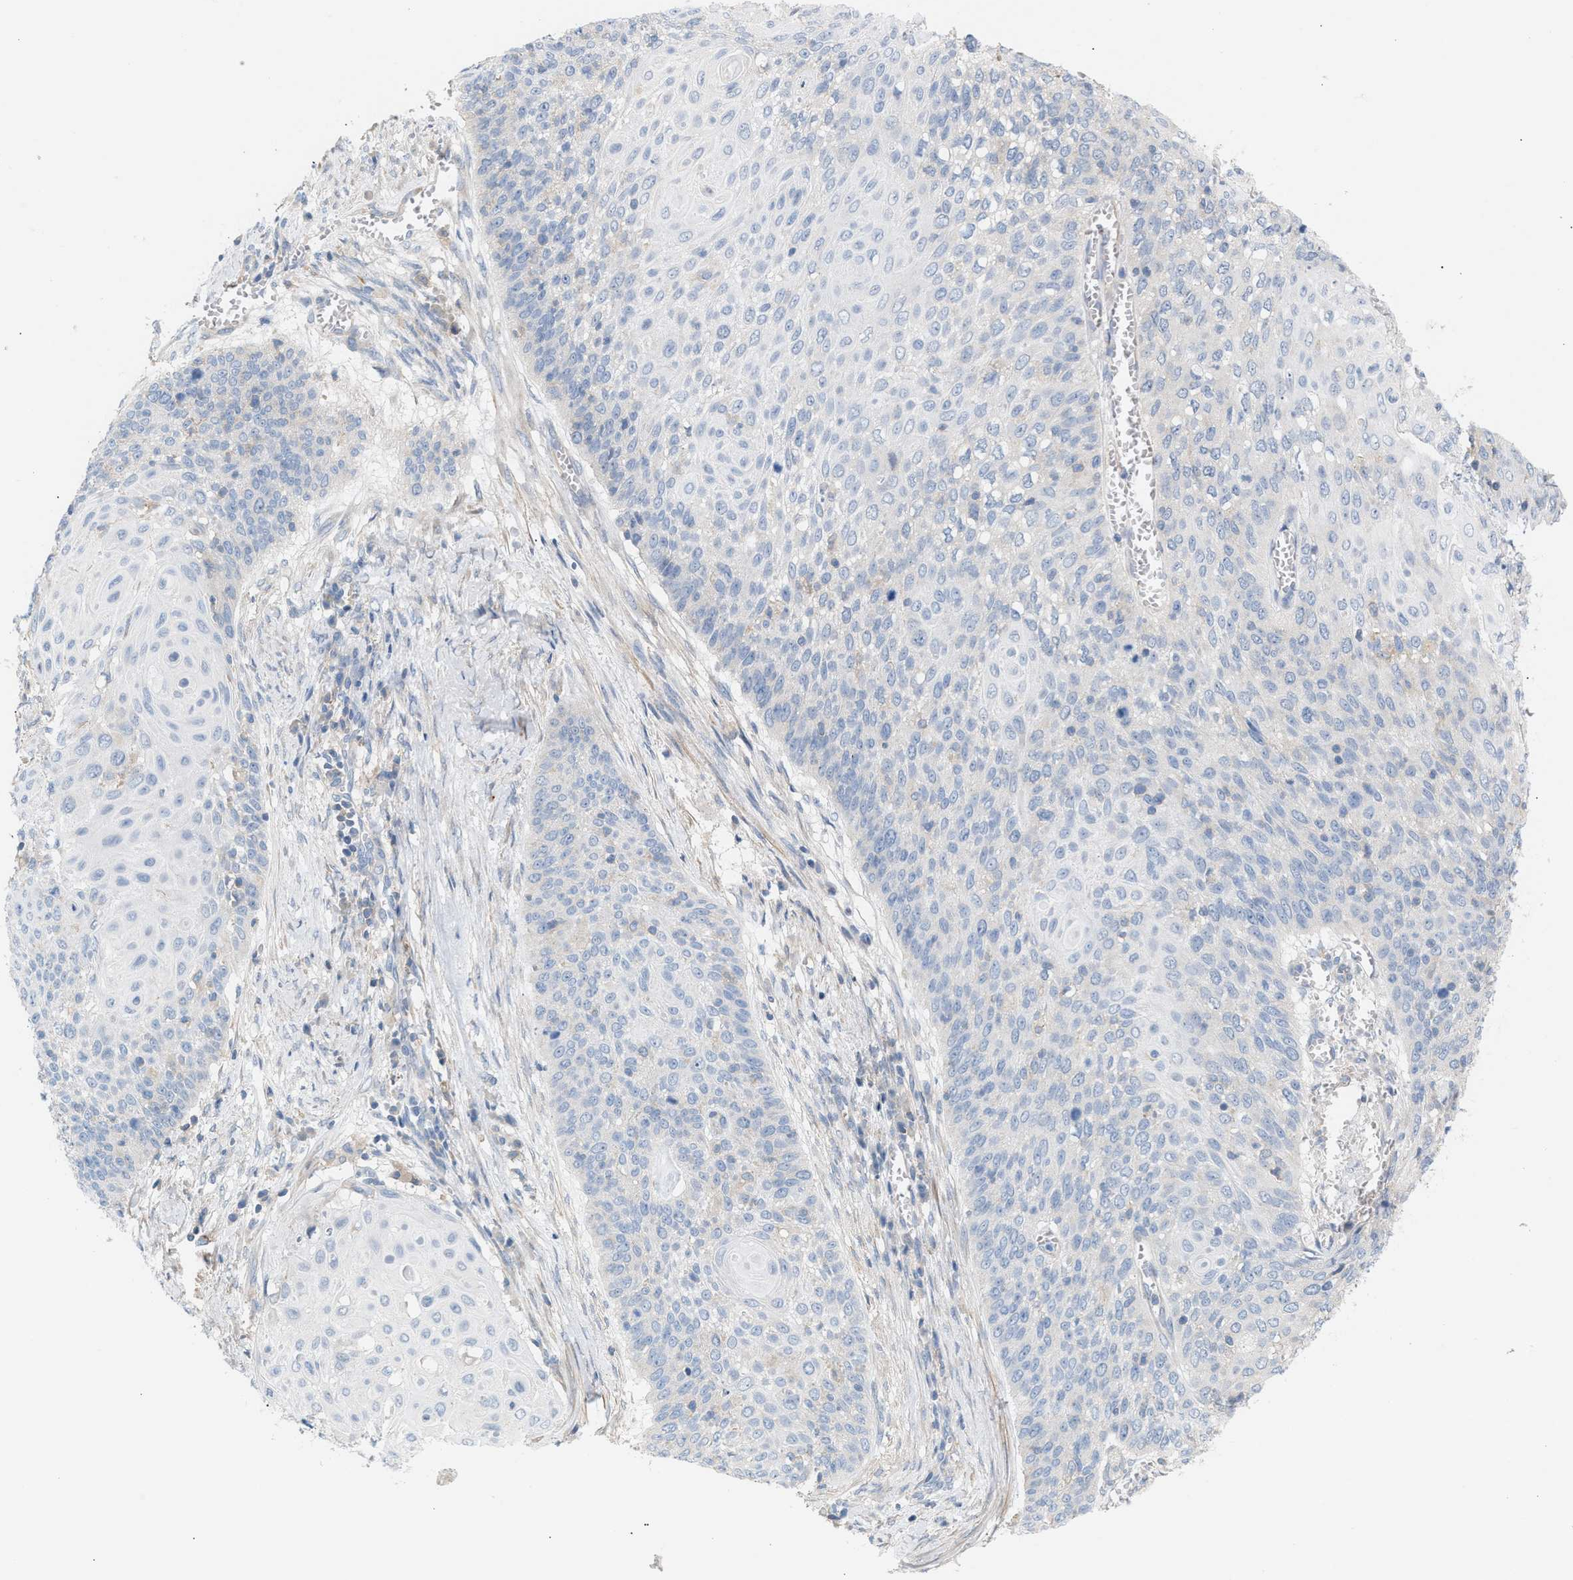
{"staining": {"intensity": "negative", "quantity": "none", "location": "none"}, "tissue": "cervical cancer", "cell_type": "Tumor cells", "image_type": "cancer", "snomed": [{"axis": "morphology", "description": "Squamous cell carcinoma, NOS"}, {"axis": "topography", "description": "Cervix"}], "caption": "Immunohistochemistry (IHC) of human cervical squamous cell carcinoma shows no positivity in tumor cells. (Immunohistochemistry (IHC), brightfield microscopy, high magnification).", "gene": "LRCH1", "patient": {"sex": "female", "age": 39}}